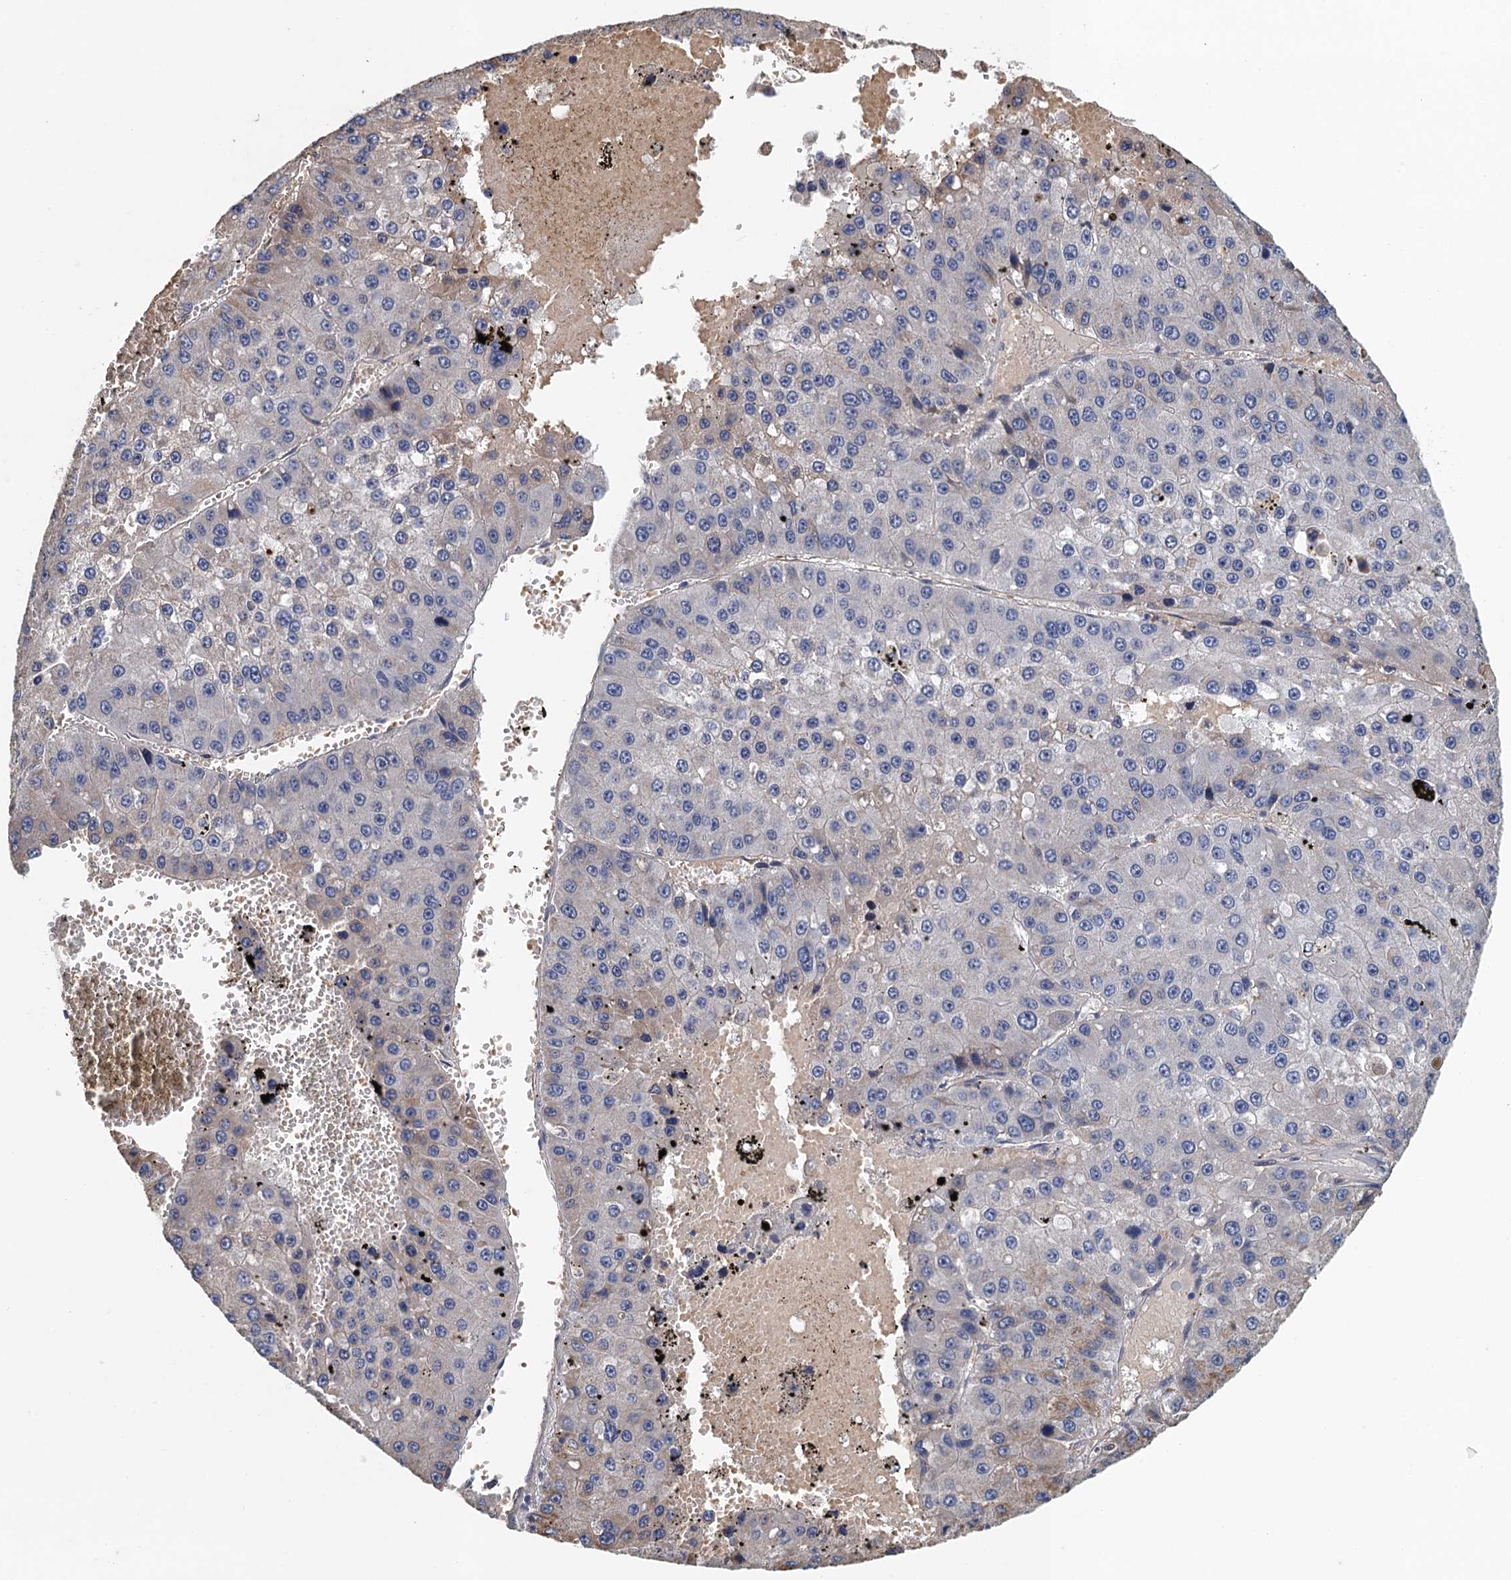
{"staining": {"intensity": "negative", "quantity": "none", "location": "none"}, "tissue": "liver cancer", "cell_type": "Tumor cells", "image_type": "cancer", "snomed": [{"axis": "morphology", "description": "Carcinoma, Hepatocellular, NOS"}, {"axis": "topography", "description": "Liver"}], "caption": "This is a image of immunohistochemistry staining of liver cancer, which shows no expression in tumor cells.", "gene": "ACSBG1", "patient": {"sex": "female", "age": 73}}